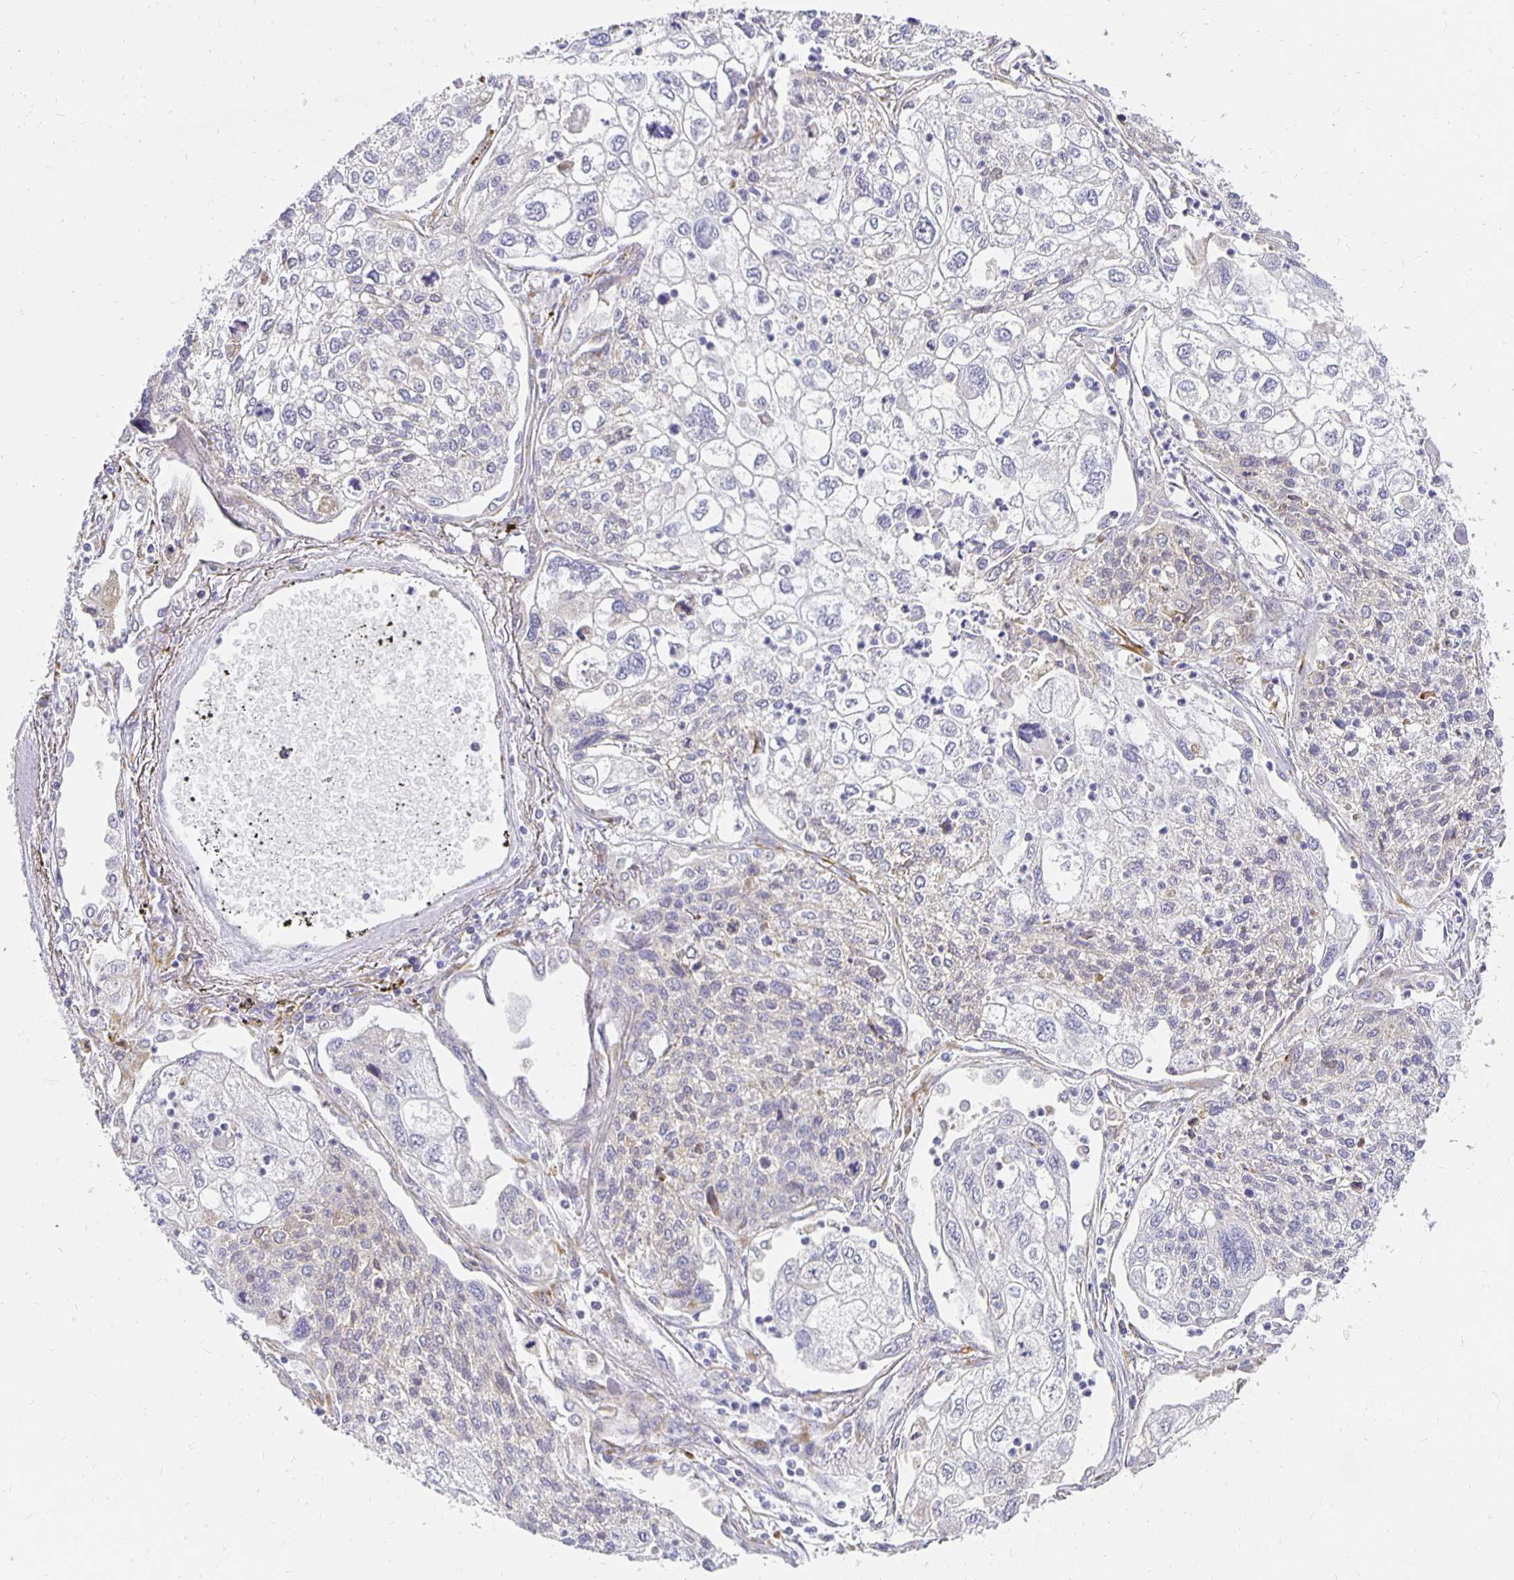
{"staining": {"intensity": "negative", "quantity": "none", "location": "none"}, "tissue": "lung cancer", "cell_type": "Tumor cells", "image_type": "cancer", "snomed": [{"axis": "morphology", "description": "Squamous cell carcinoma, NOS"}, {"axis": "topography", "description": "Lung"}], "caption": "IHC micrograph of human squamous cell carcinoma (lung) stained for a protein (brown), which exhibits no expression in tumor cells.", "gene": "PLOD1", "patient": {"sex": "male", "age": 74}}